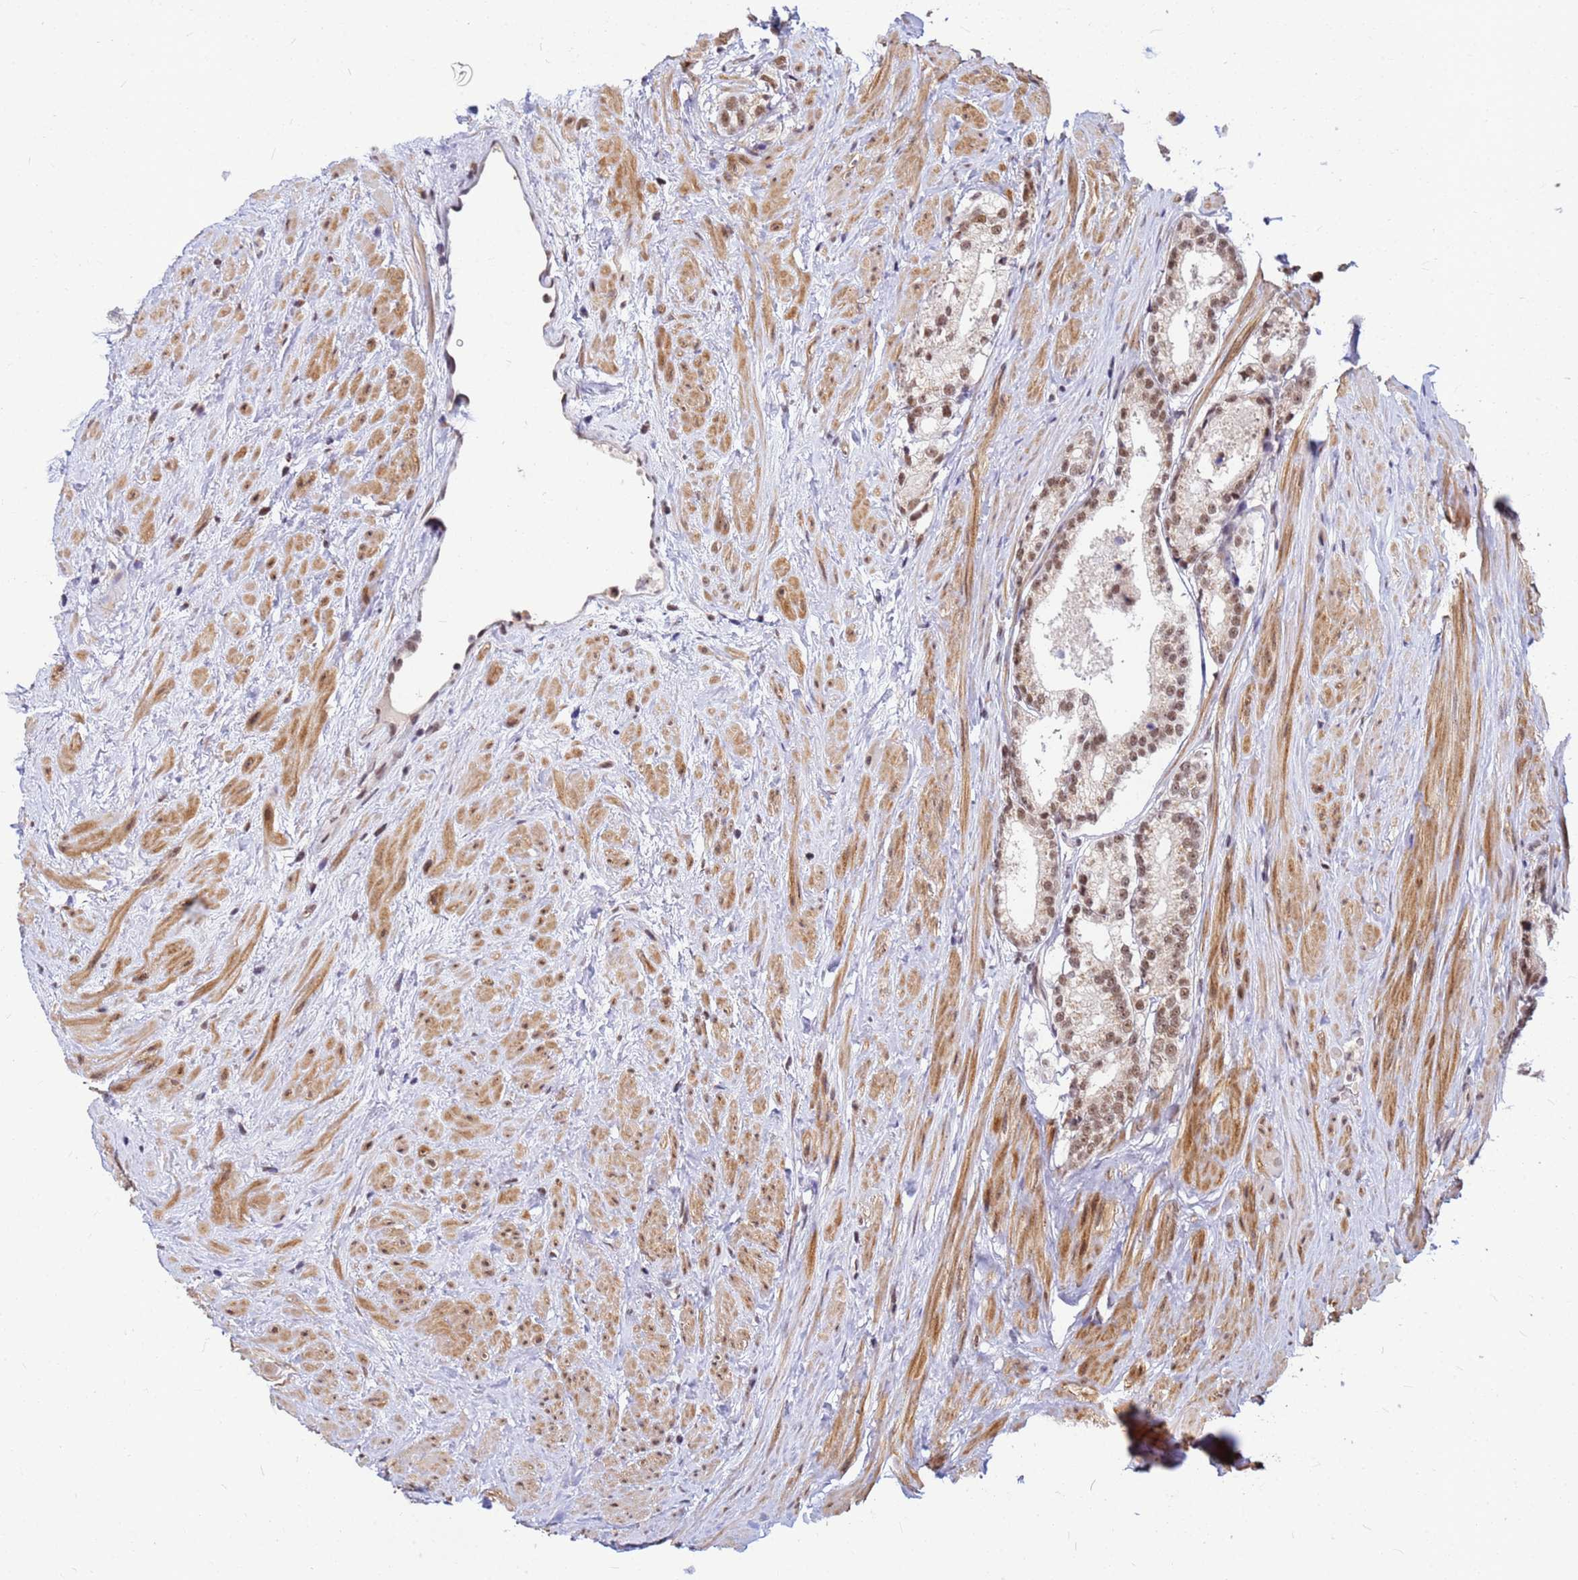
{"staining": {"intensity": "moderate", "quantity": "<25%", "location": "cytoplasmic/membranous,nuclear"}, "tissue": "prostate cancer", "cell_type": "Tumor cells", "image_type": "cancer", "snomed": [{"axis": "morphology", "description": "Adenocarcinoma, Low grade"}, {"axis": "topography", "description": "Prostate"}], "caption": "A photomicrograph showing moderate cytoplasmic/membranous and nuclear staining in approximately <25% of tumor cells in prostate cancer, as visualized by brown immunohistochemical staining.", "gene": "NCBP2", "patient": {"sex": "male", "age": 68}}